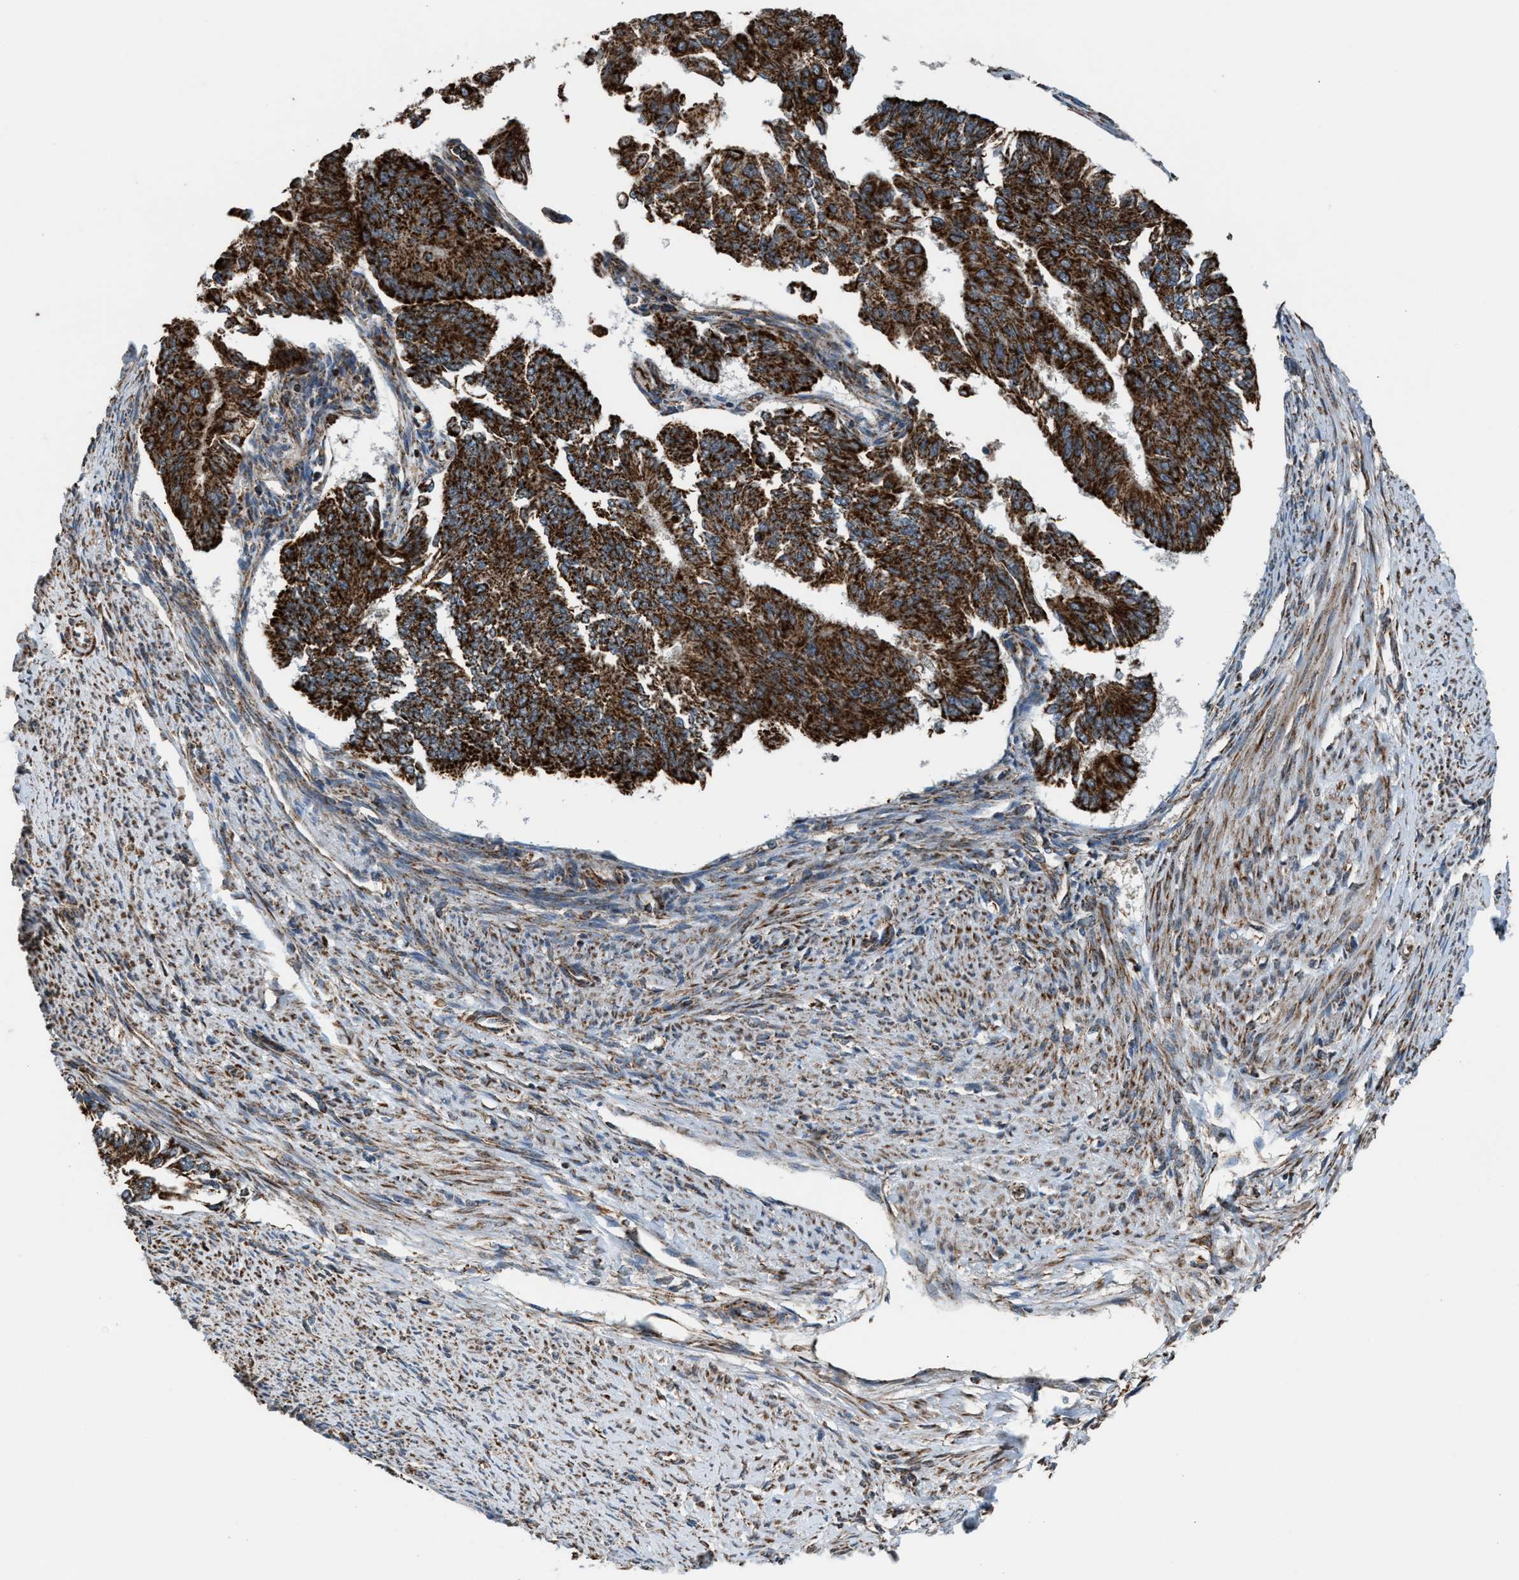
{"staining": {"intensity": "strong", "quantity": ">75%", "location": "cytoplasmic/membranous"}, "tissue": "endometrial cancer", "cell_type": "Tumor cells", "image_type": "cancer", "snomed": [{"axis": "morphology", "description": "Adenocarcinoma, NOS"}, {"axis": "topography", "description": "Endometrium"}], "caption": "DAB immunohistochemical staining of endometrial adenocarcinoma demonstrates strong cytoplasmic/membranous protein staining in about >75% of tumor cells.", "gene": "SGSM2", "patient": {"sex": "female", "age": 32}}